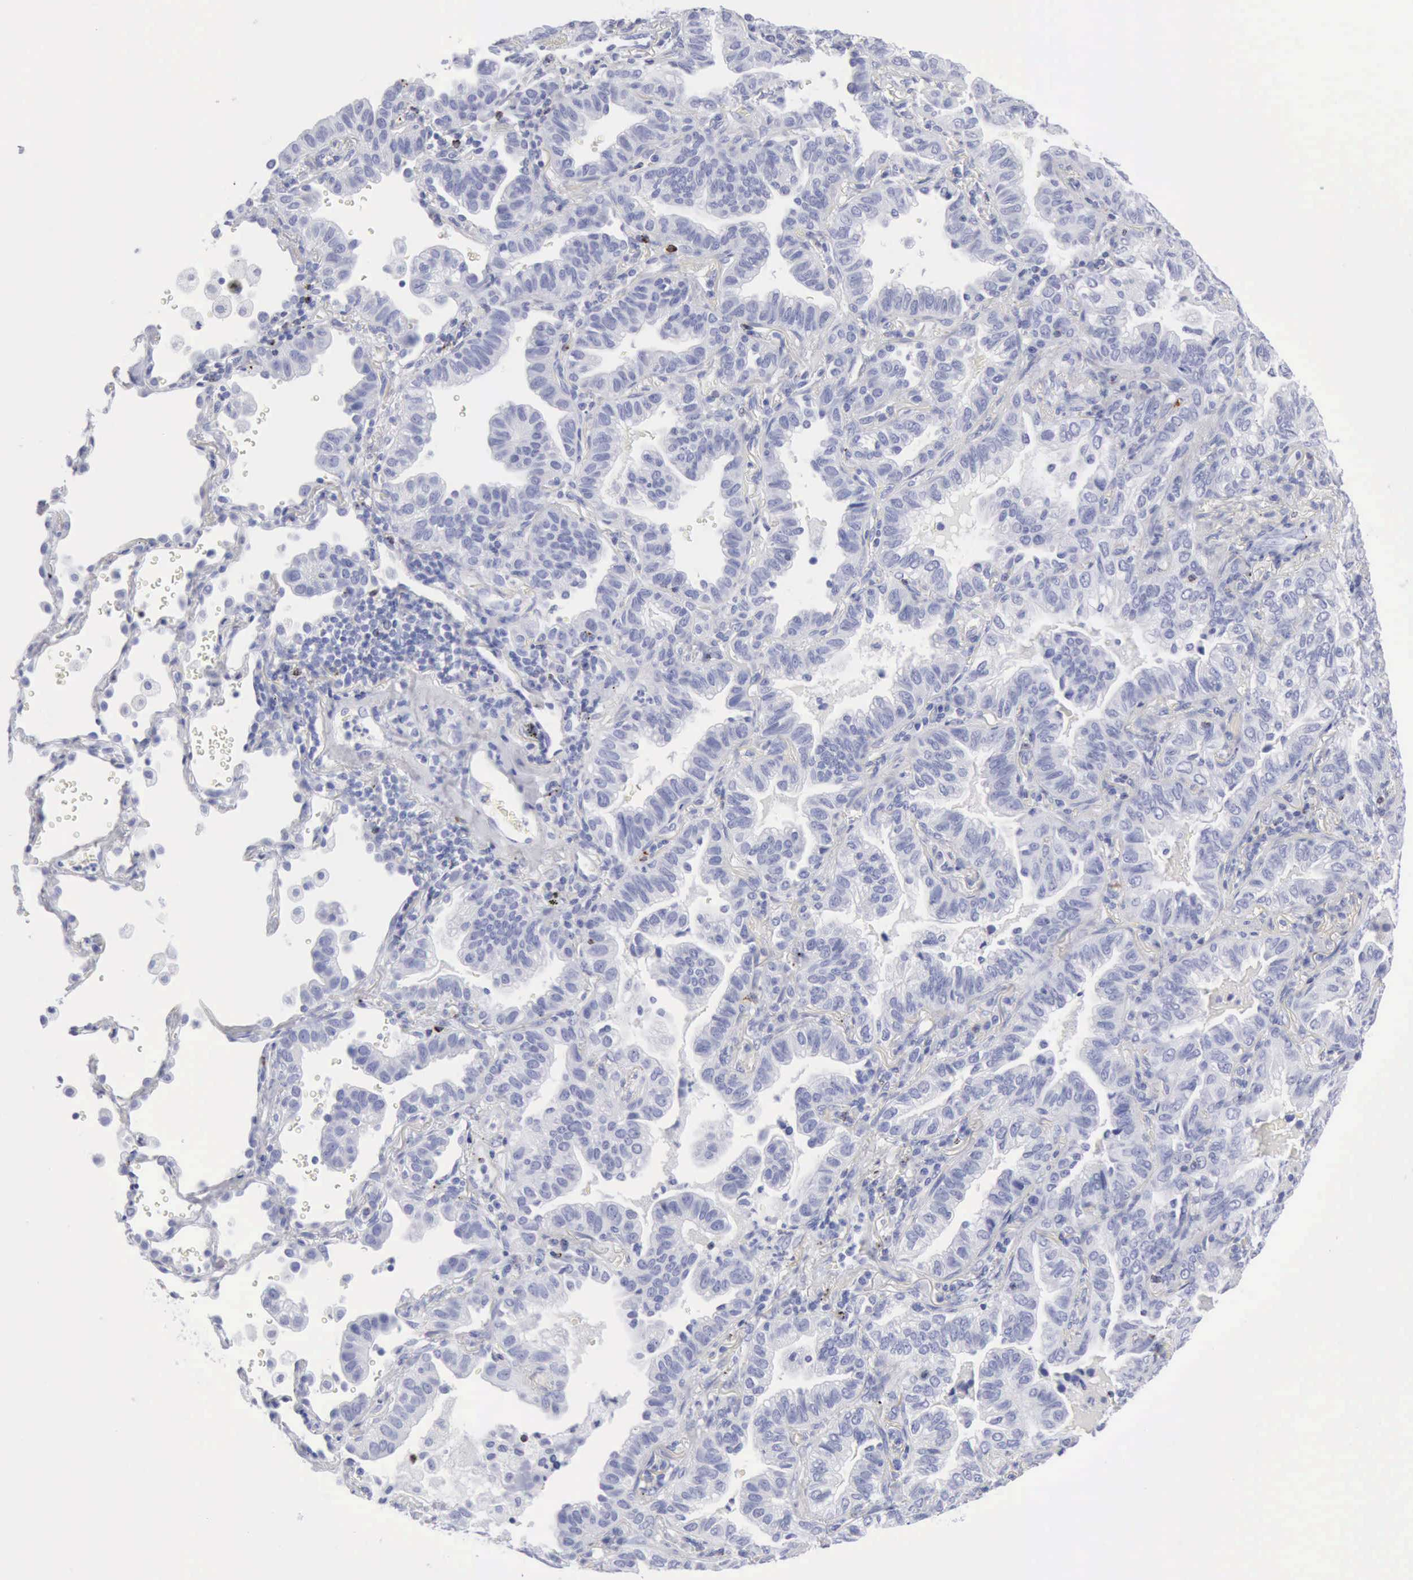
{"staining": {"intensity": "negative", "quantity": "none", "location": "none"}, "tissue": "lung cancer", "cell_type": "Tumor cells", "image_type": "cancer", "snomed": [{"axis": "morphology", "description": "Adenocarcinoma, NOS"}, {"axis": "topography", "description": "Lung"}], "caption": "Immunohistochemistry (IHC) photomicrograph of lung adenocarcinoma stained for a protein (brown), which shows no staining in tumor cells. (DAB (3,3'-diaminobenzidine) IHC with hematoxylin counter stain).", "gene": "GZMB", "patient": {"sex": "female", "age": 50}}